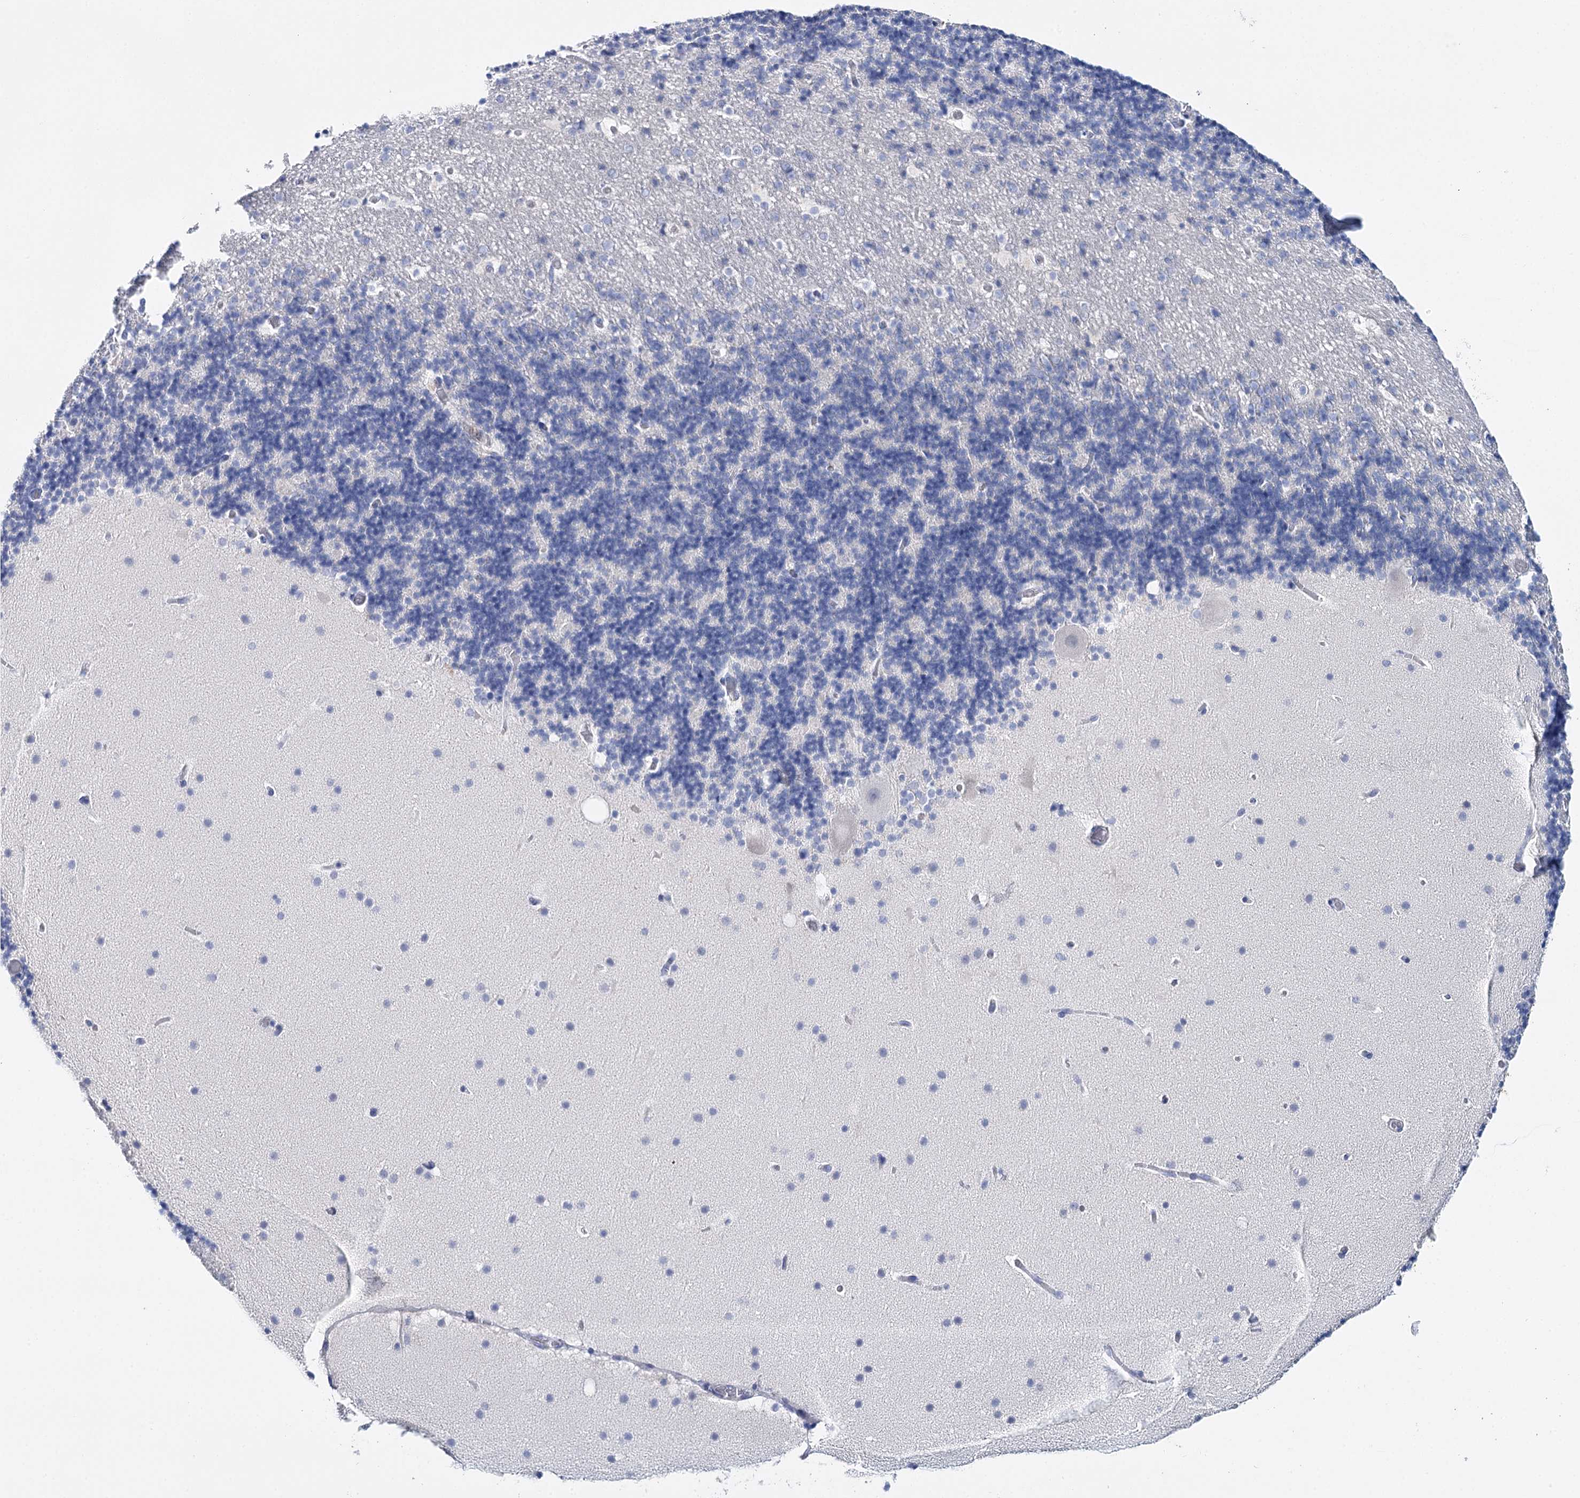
{"staining": {"intensity": "negative", "quantity": "none", "location": "none"}, "tissue": "cerebellum", "cell_type": "Cells in granular layer", "image_type": "normal", "snomed": [{"axis": "morphology", "description": "Normal tissue, NOS"}, {"axis": "topography", "description": "Cerebellum"}], "caption": "A high-resolution photomicrograph shows immunohistochemistry staining of benign cerebellum, which demonstrates no significant positivity in cells in granular layer.", "gene": "CEACAM8", "patient": {"sex": "male", "age": 57}}